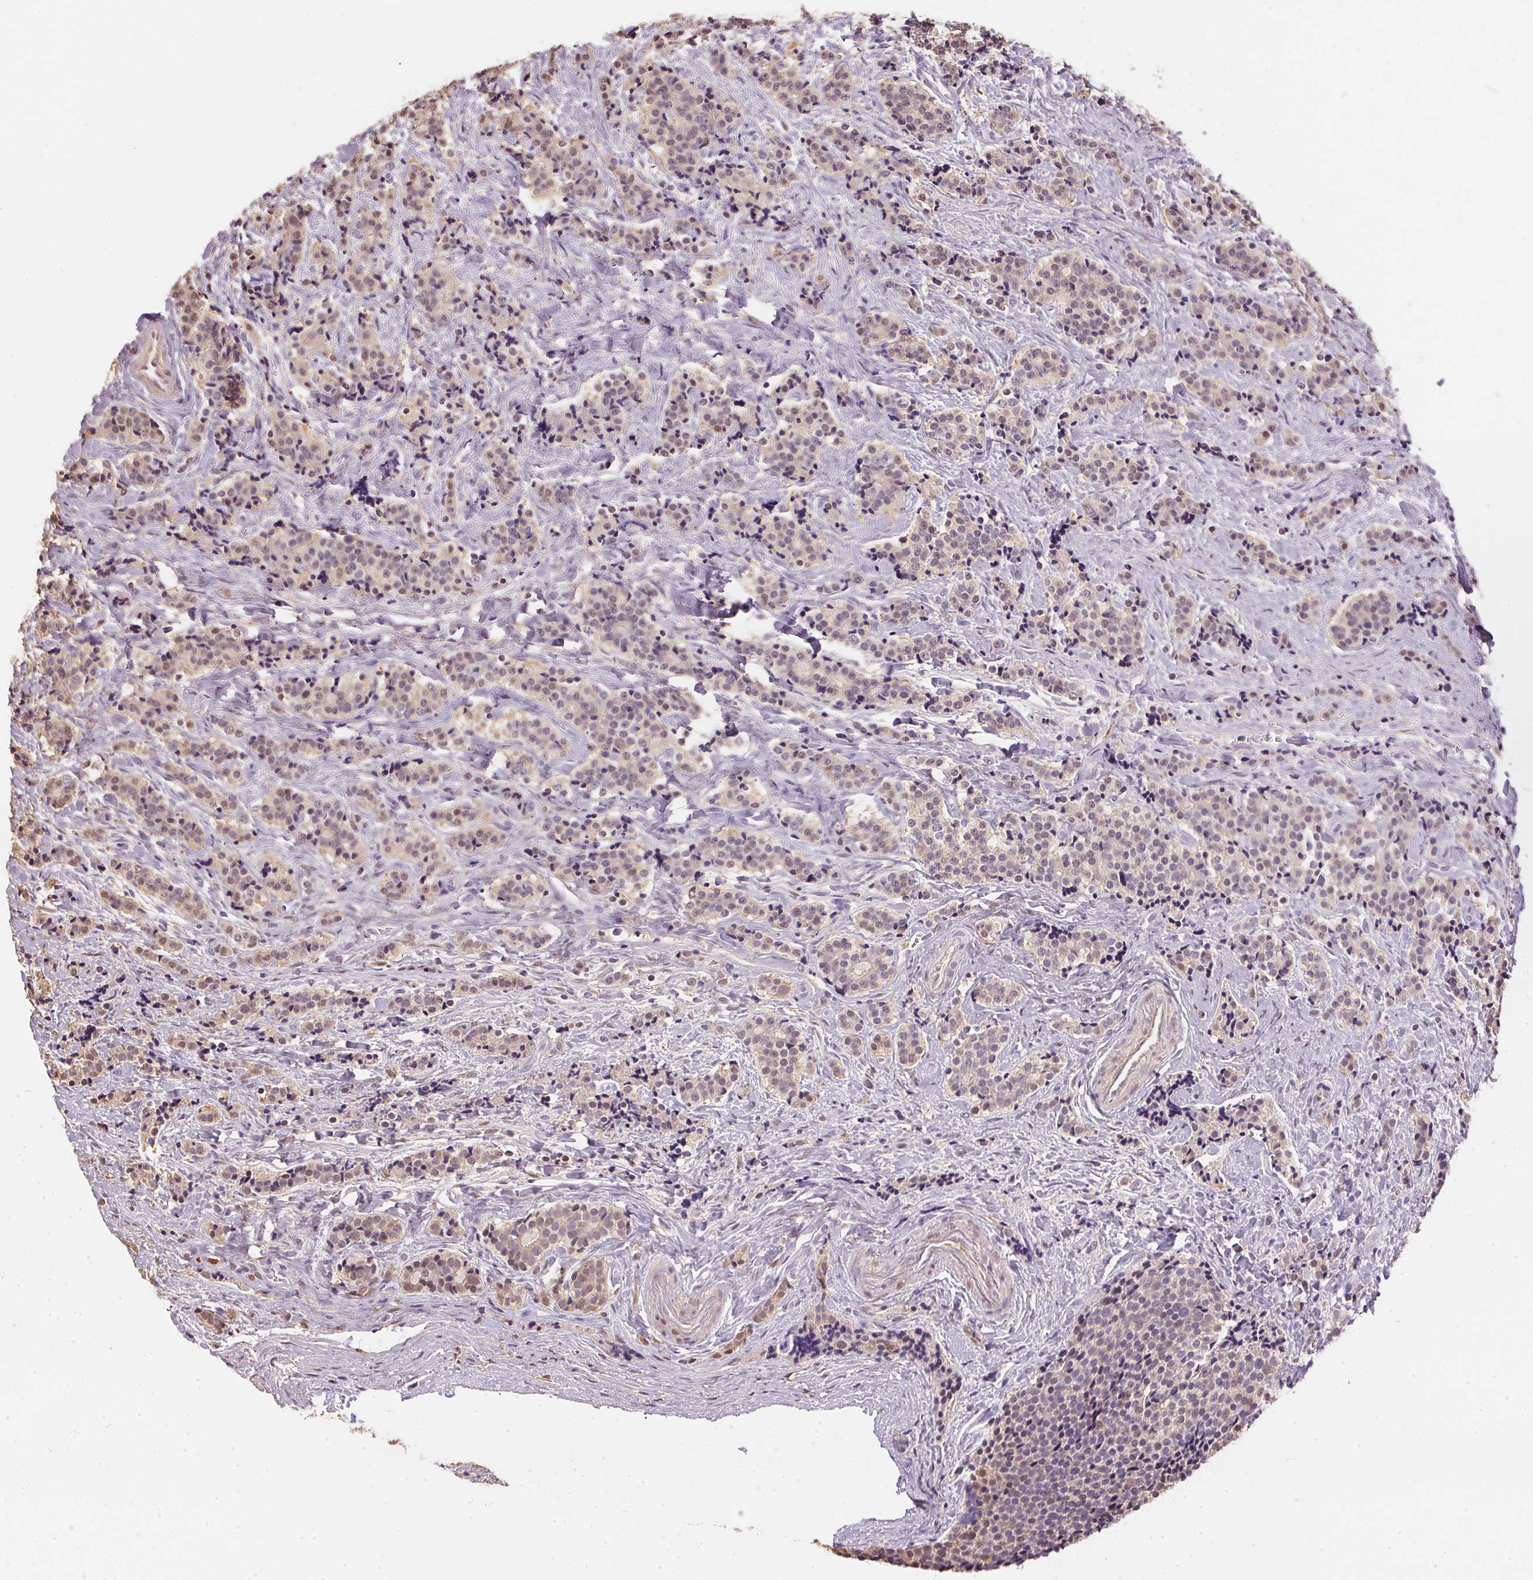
{"staining": {"intensity": "weak", "quantity": "<25%", "location": "nuclear"}, "tissue": "carcinoid", "cell_type": "Tumor cells", "image_type": "cancer", "snomed": [{"axis": "morphology", "description": "Carcinoid, malignant, NOS"}, {"axis": "topography", "description": "Small intestine"}], "caption": "The immunohistochemistry histopathology image has no significant staining in tumor cells of carcinoid tissue.", "gene": "S100A3", "patient": {"sex": "female", "age": 73}}